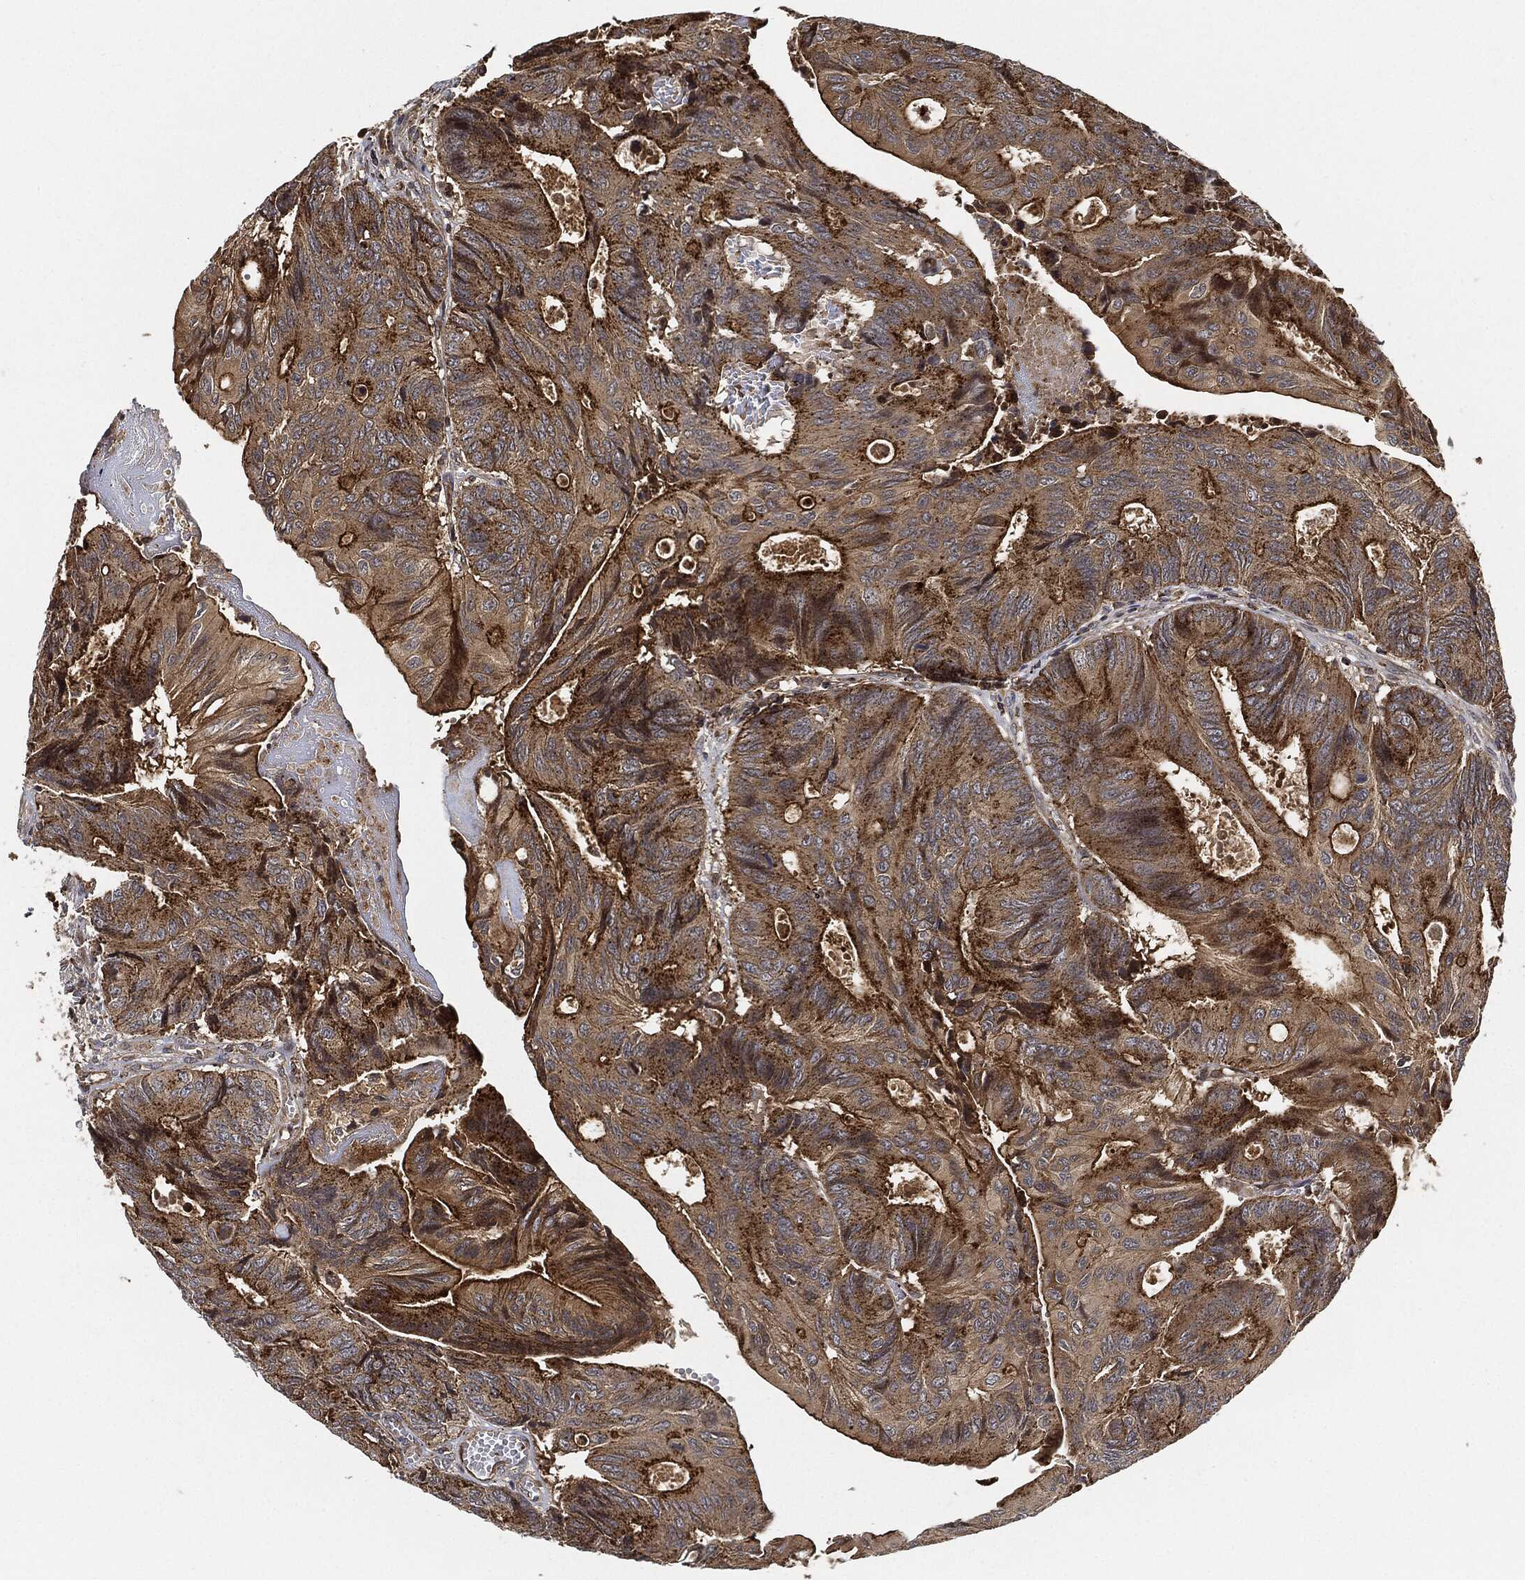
{"staining": {"intensity": "strong", "quantity": ">75%", "location": "cytoplasmic/membranous"}, "tissue": "colorectal cancer", "cell_type": "Tumor cells", "image_type": "cancer", "snomed": [{"axis": "morphology", "description": "Normal tissue, NOS"}, {"axis": "morphology", "description": "Adenocarcinoma, NOS"}, {"axis": "topography", "description": "Colon"}], "caption": "Brown immunohistochemical staining in colorectal adenocarcinoma demonstrates strong cytoplasmic/membranous expression in about >75% of tumor cells. Immunohistochemistry (ihc) stains the protein of interest in brown and the nuclei are stained blue.", "gene": "MAP3K3", "patient": {"sex": "male", "age": 65}}